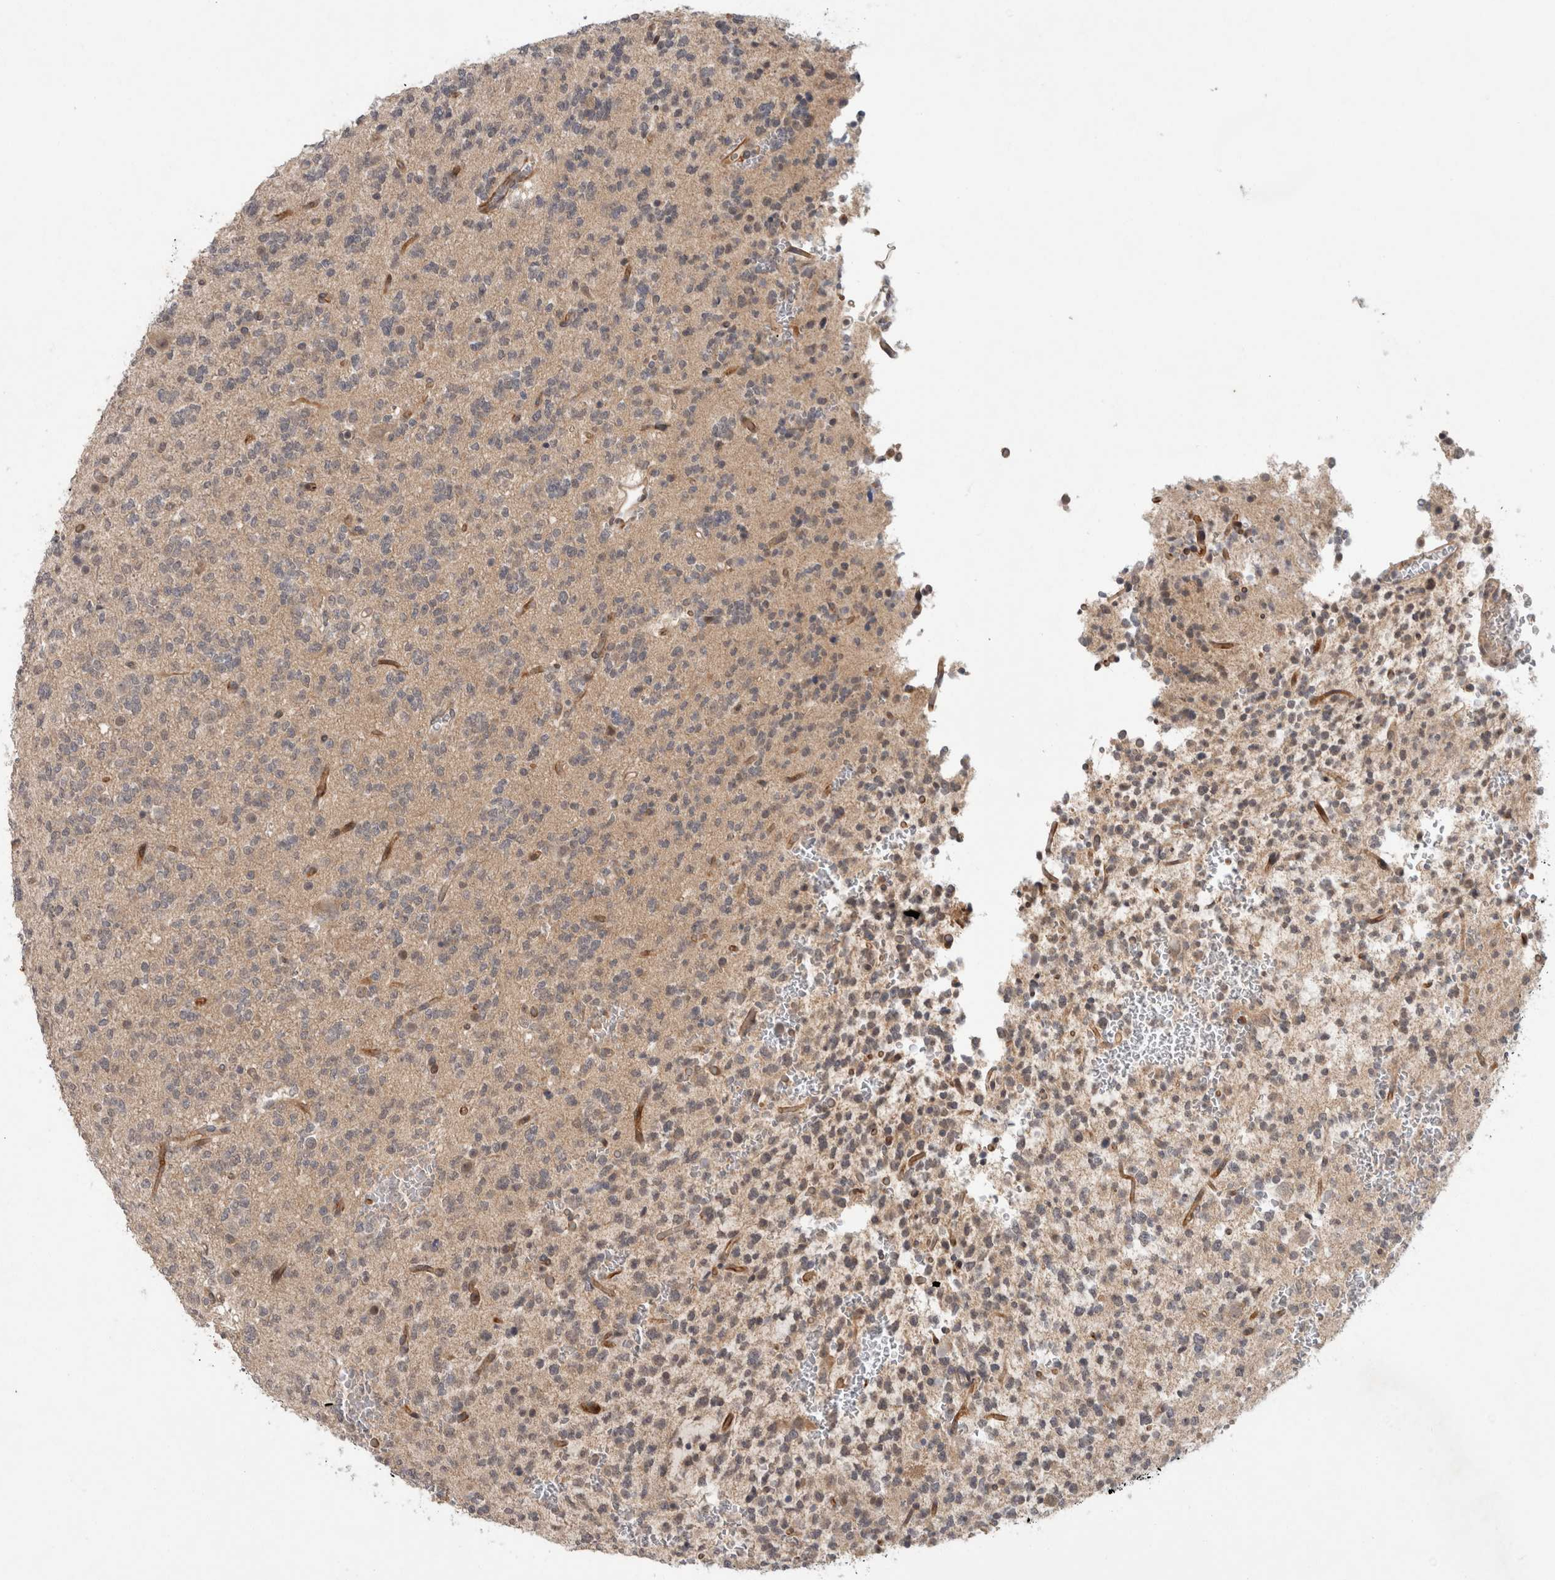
{"staining": {"intensity": "weak", "quantity": "<25%", "location": "cytoplasmic/membranous"}, "tissue": "glioma", "cell_type": "Tumor cells", "image_type": "cancer", "snomed": [{"axis": "morphology", "description": "Glioma, malignant, Low grade"}, {"axis": "topography", "description": "Brain"}], "caption": "This image is of glioma stained with immunohistochemistry (IHC) to label a protein in brown with the nuclei are counter-stained blue. There is no staining in tumor cells.", "gene": "CRISPLD1", "patient": {"sex": "male", "age": 38}}